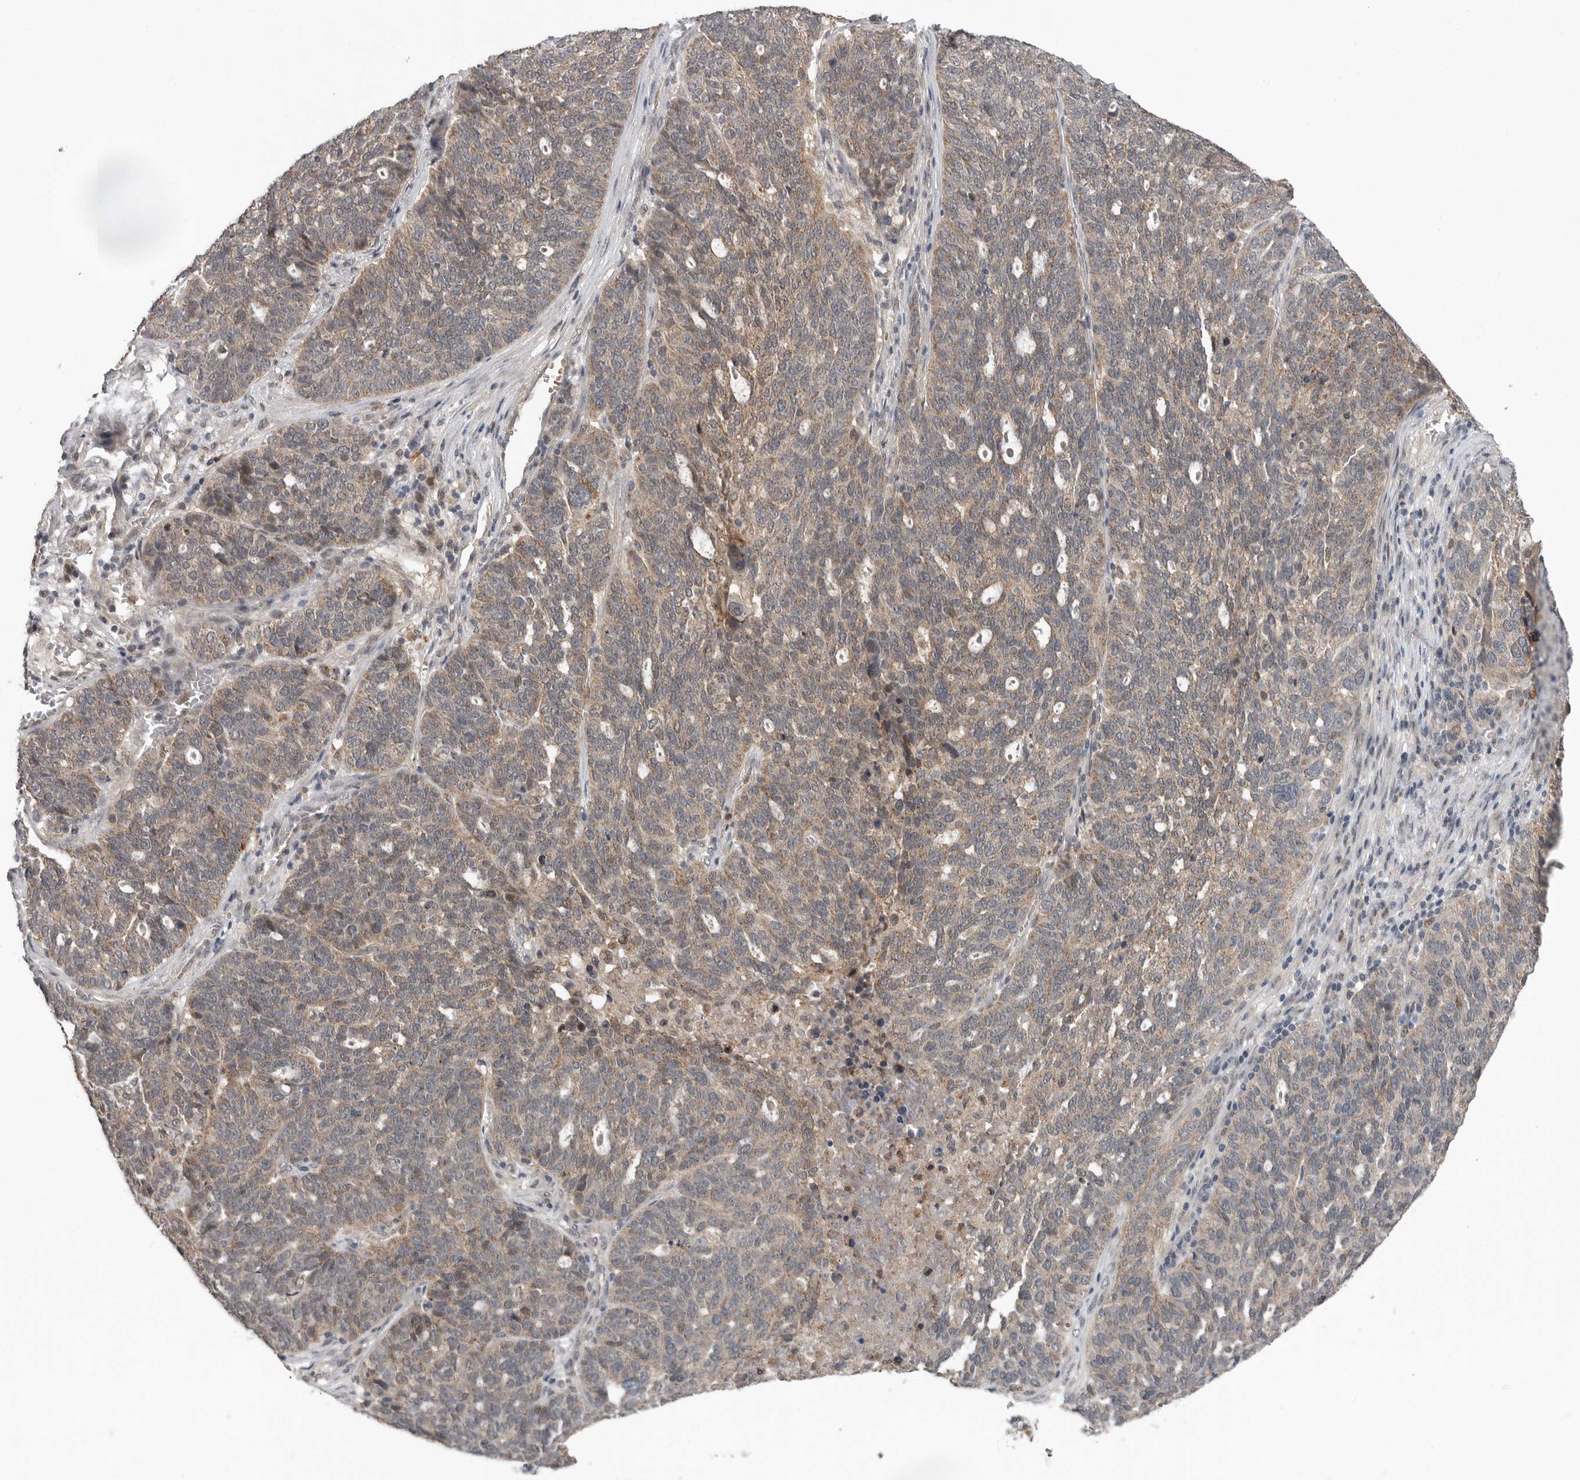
{"staining": {"intensity": "weak", "quantity": ">75%", "location": "cytoplasmic/membranous"}, "tissue": "ovarian cancer", "cell_type": "Tumor cells", "image_type": "cancer", "snomed": [{"axis": "morphology", "description": "Cystadenocarcinoma, serous, NOS"}, {"axis": "topography", "description": "Ovary"}], "caption": "Immunohistochemistry (IHC) micrograph of neoplastic tissue: human ovarian serous cystadenocarcinoma stained using immunohistochemistry reveals low levels of weak protein expression localized specifically in the cytoplasmic/membranous of tumor cells, appearing as a cytoplasmic/membranous brown color.", "gene": "SCP2", "patient": {"sex": "female", "age": 59}}